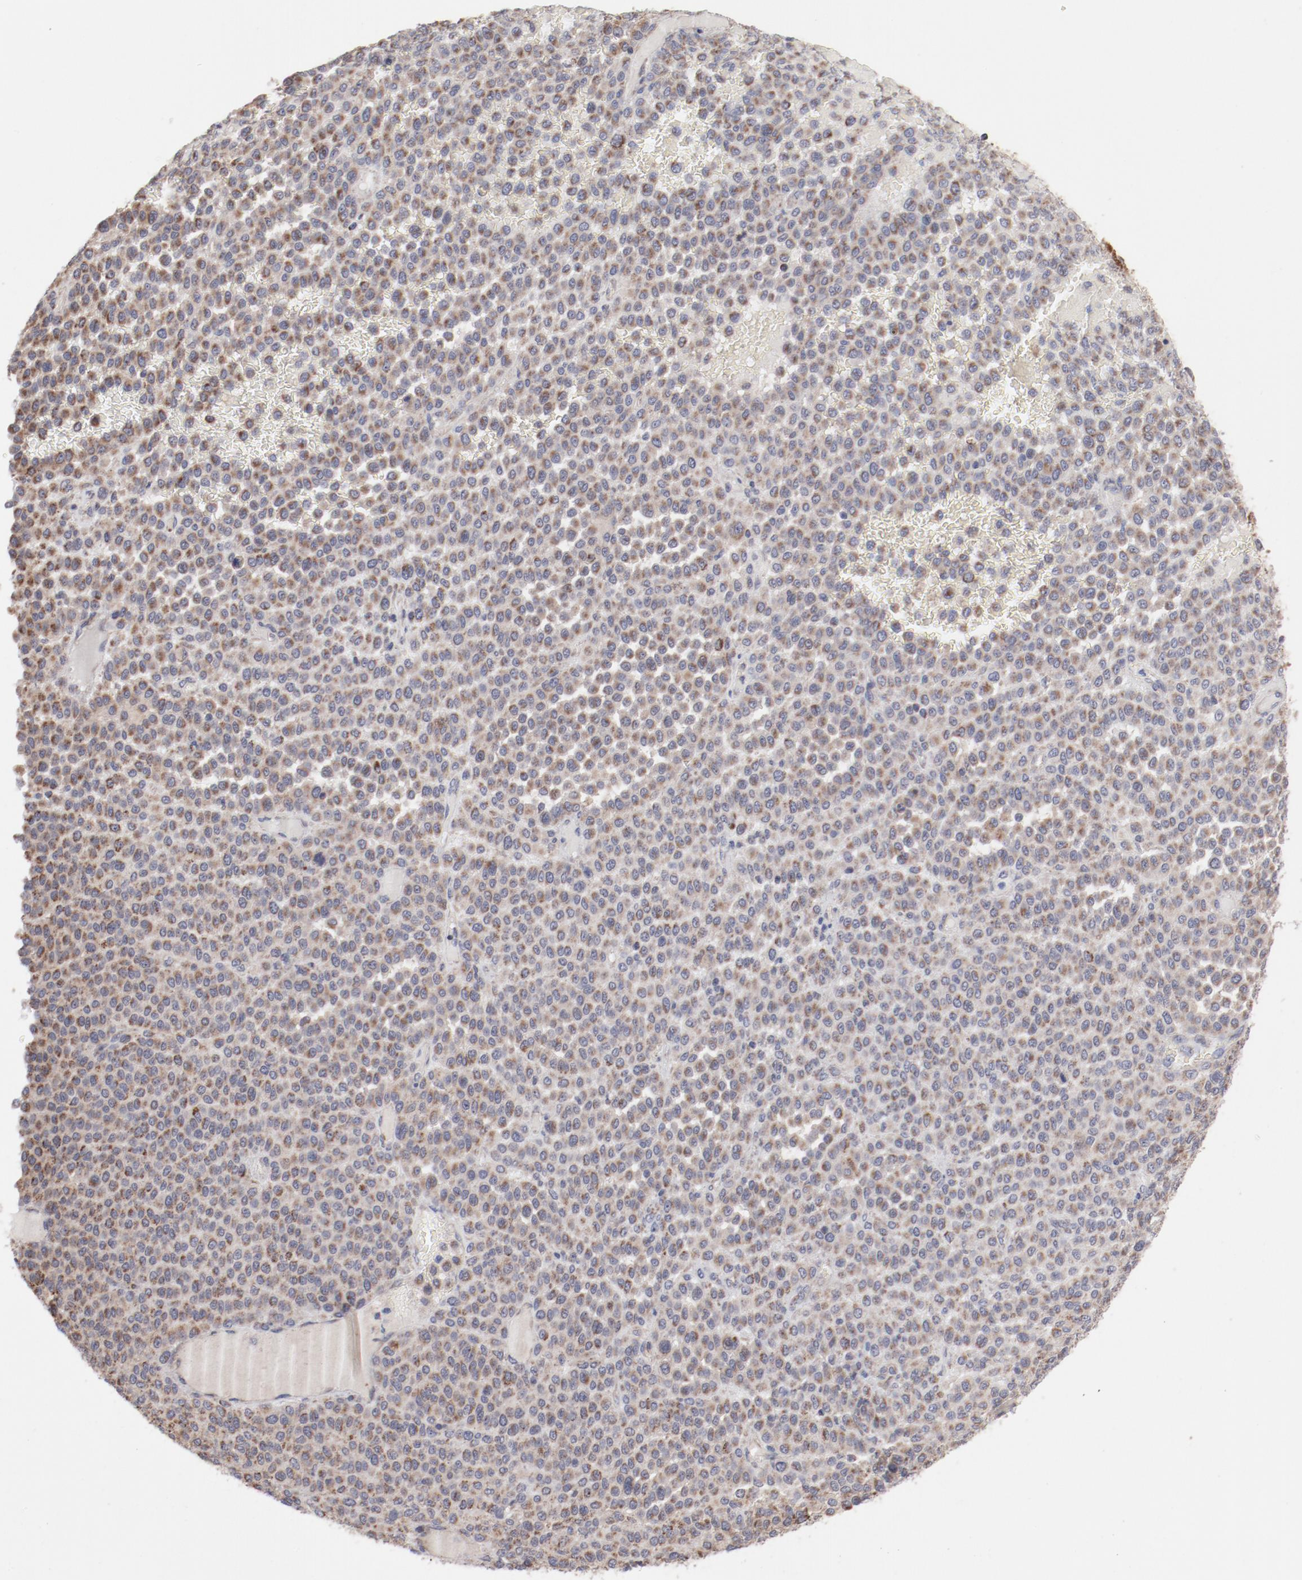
{"staining": {"intensity": "weak", "quantity": ">75%", "location": "cytoplasmic/membranous"}, "tissue": "melanoma", "cell_type": "Tumor cells", "image_type": "cancer", "snomed": [{"axis": "morphology", "description": "Malignant melanoma, Metastatic site"}, {"axis": "topography", "description": "Pancreas"}], "caption": "The micrograph exhibits staining of malignant melanoma (metastatic site), revealing weak cytoplasmic/membranous protein positivity (brown color) within tumor cells.", "gene": "PPFIBP2", "patient": {"sex": "female", "age": 30}}